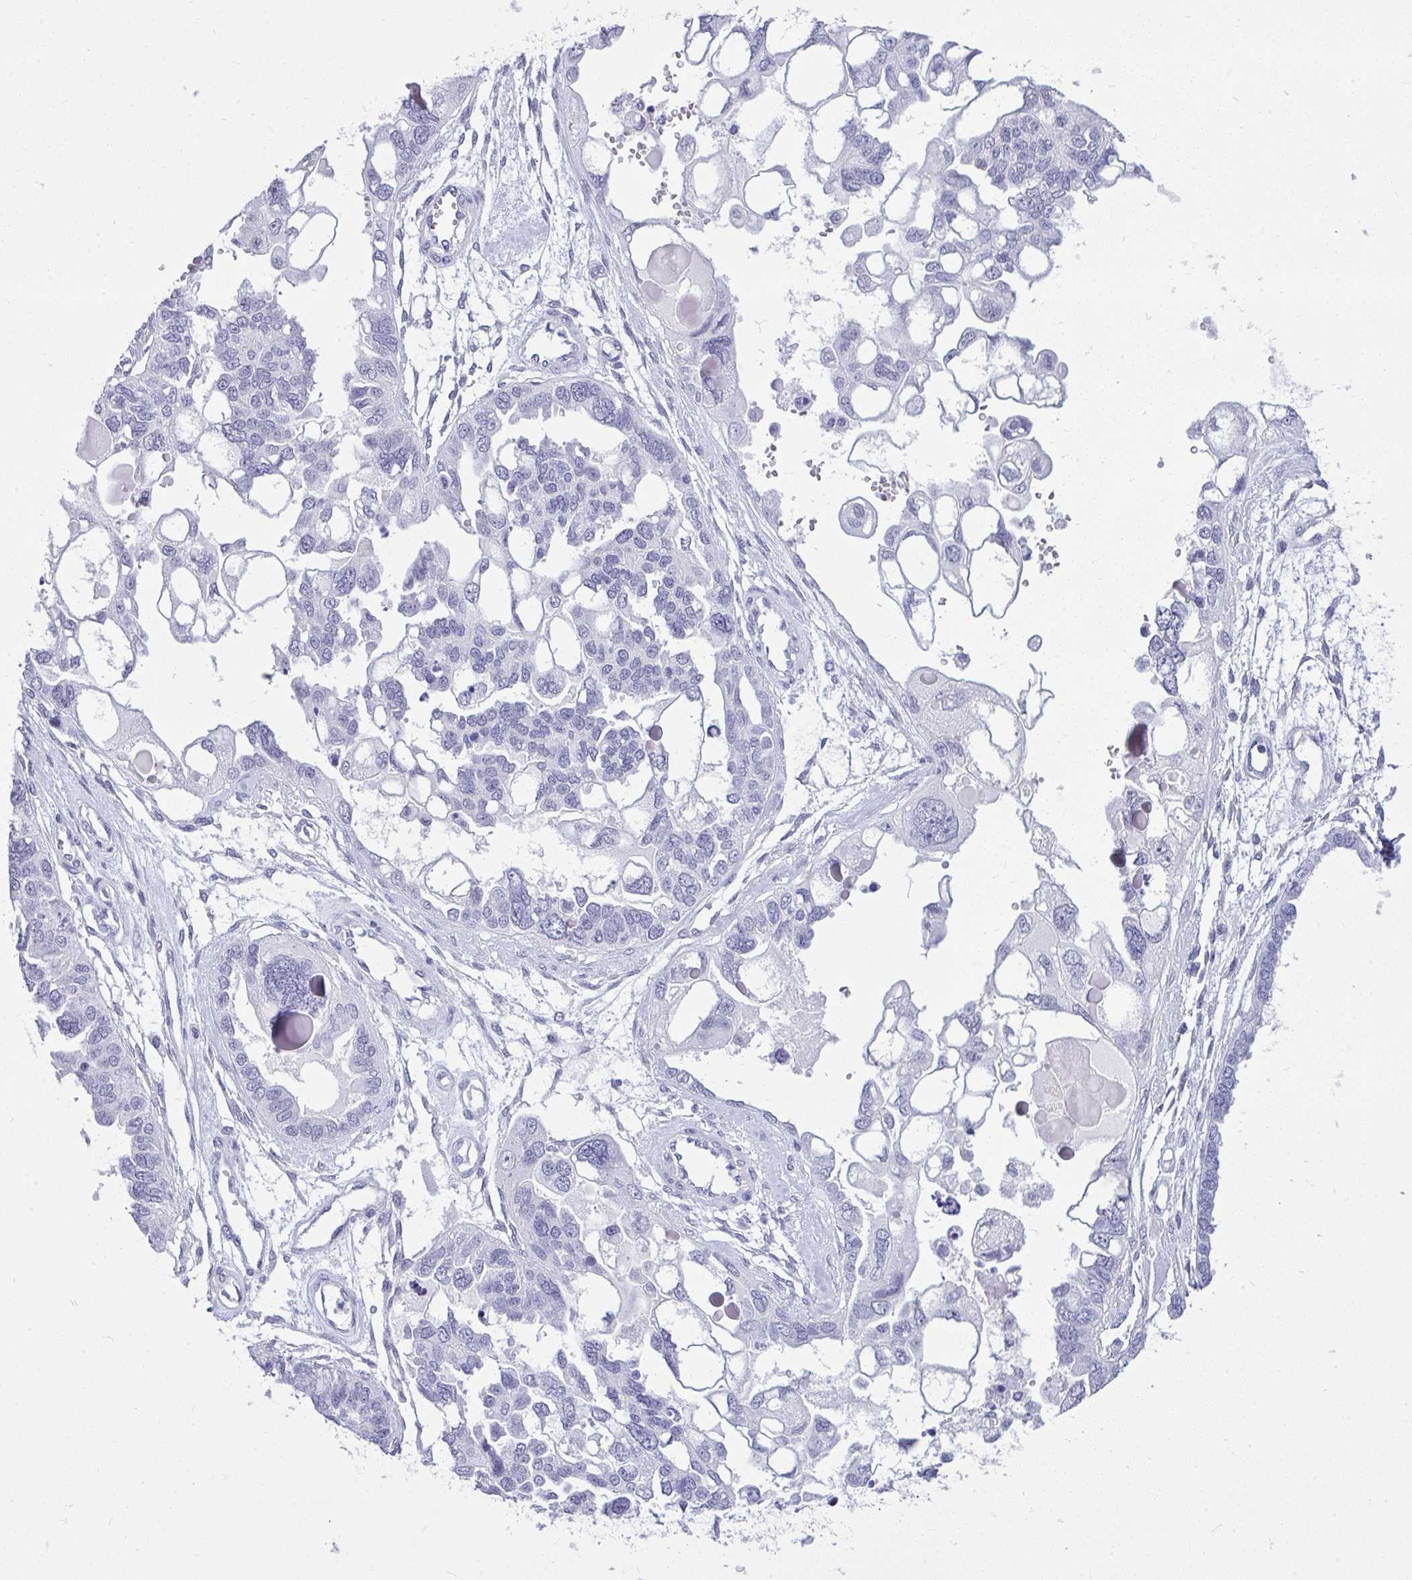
{"staining": {"intensity": "negative", "quantity": "none", "location": "none"}, "tissue": "ovarian cancer", "cell_type": "Tumor cells", "image_type": "cancer", "snomed": [{"axis": "morphology", "description": "Cystadenocarcinoma, serous, NOS"}, {"axis": "topography", "description": "Ovary"}], "caption": "Ovarian serous cystadenocarcinoma was stained to show a protein in brown. There is no significant staining in tumor cells.", "gene": "PRM2", "patient": {"sex": "female", "age": 51}}